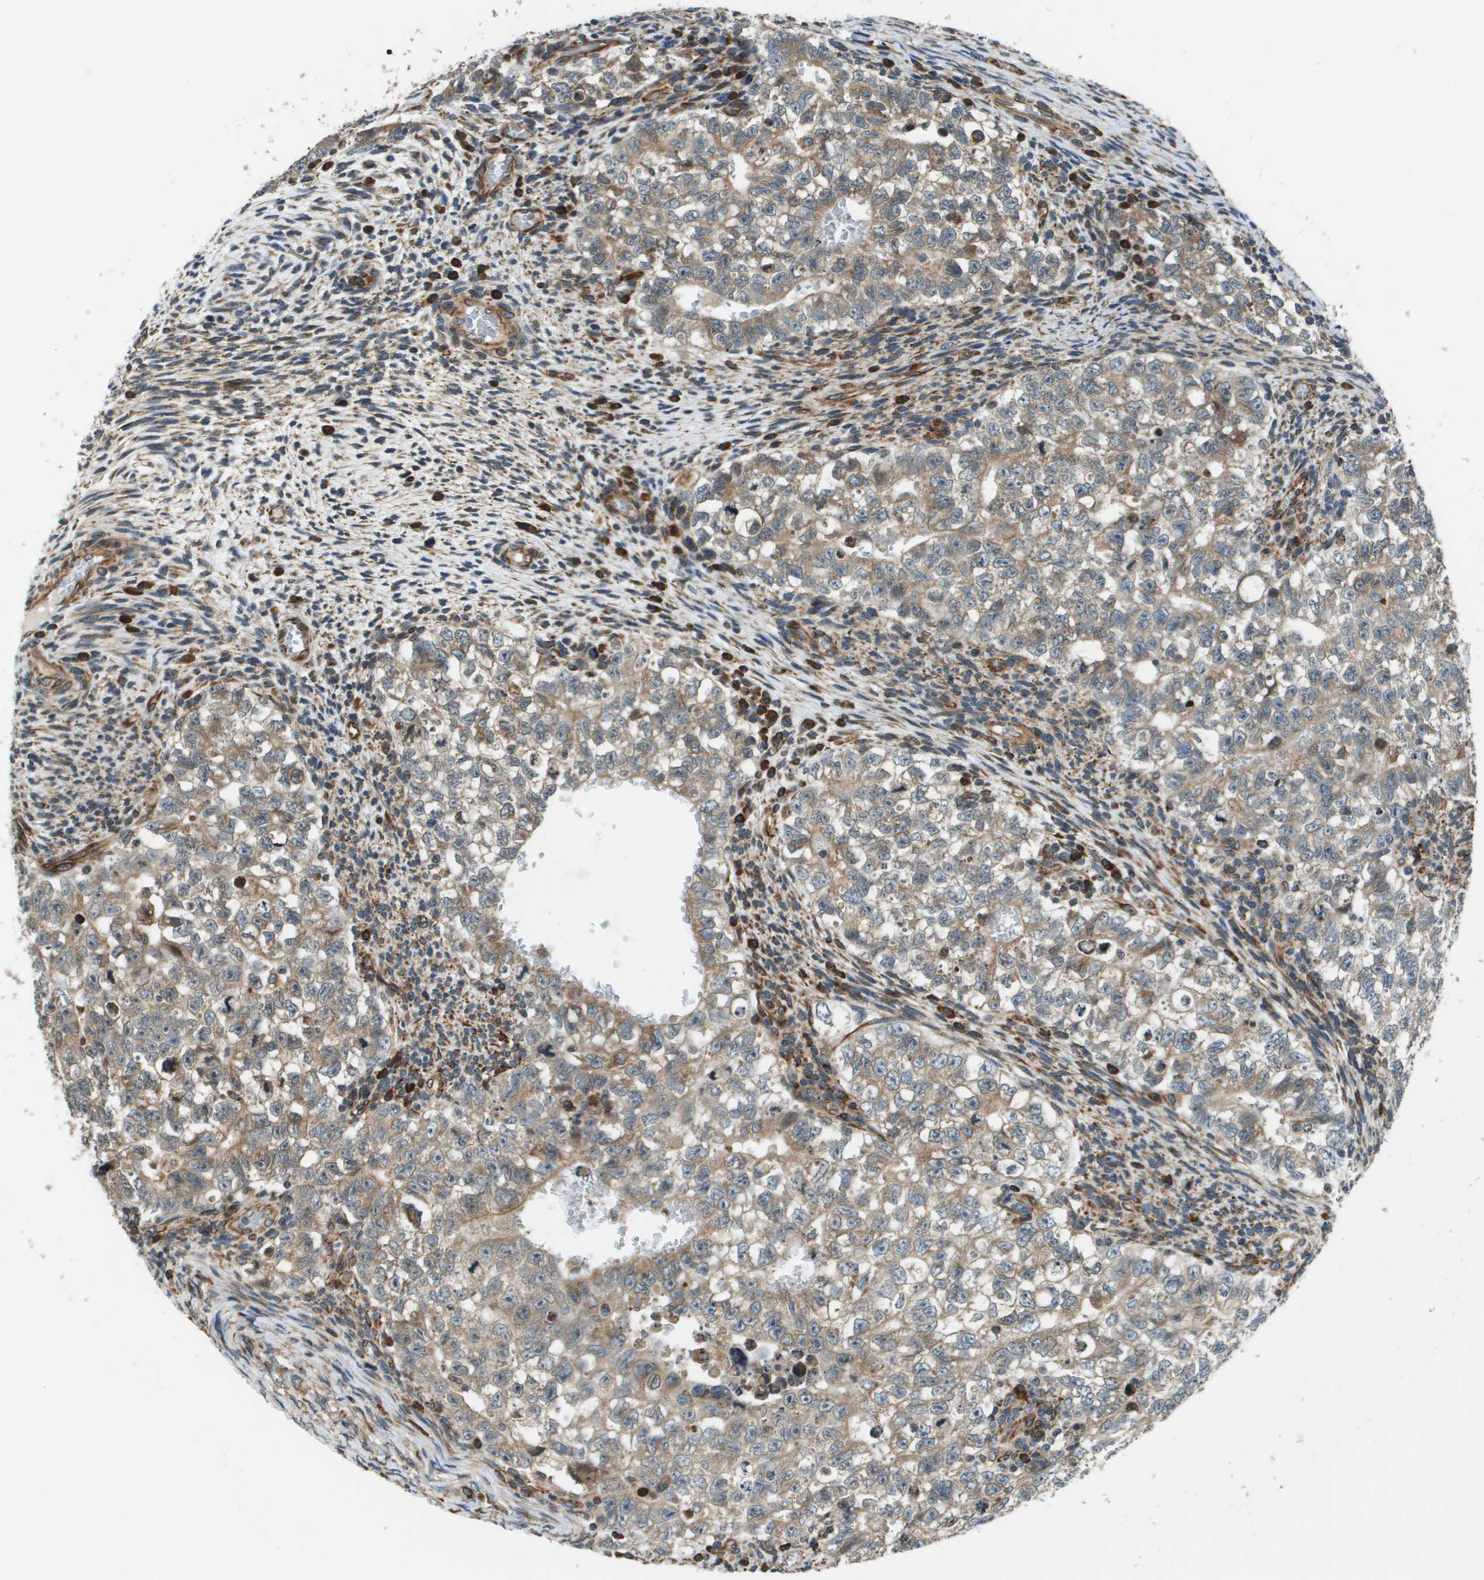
{"staining": {"intensity": "moderate", "quantity": ">75%", "location": "cytoplasmic/membranous"}, "tissue": "testis cancer", "cell_type": "Tumor cells", "image_type": "cancer", "snomed": [{"axis": "morphology", "description": "Seminoma, NOS"}, {"axis": "morphology", "description": "Carcinoma, Embryonal, NOS"}, {"axis": "topography", "description": "Testis"}], "caption": "Testis seminoma stained for a protein exhibits moderate cytoplasmic/membranous positivity in tumor cells.", "gene": "SEC62", "patient": {"sex": "male", "age": 38}}